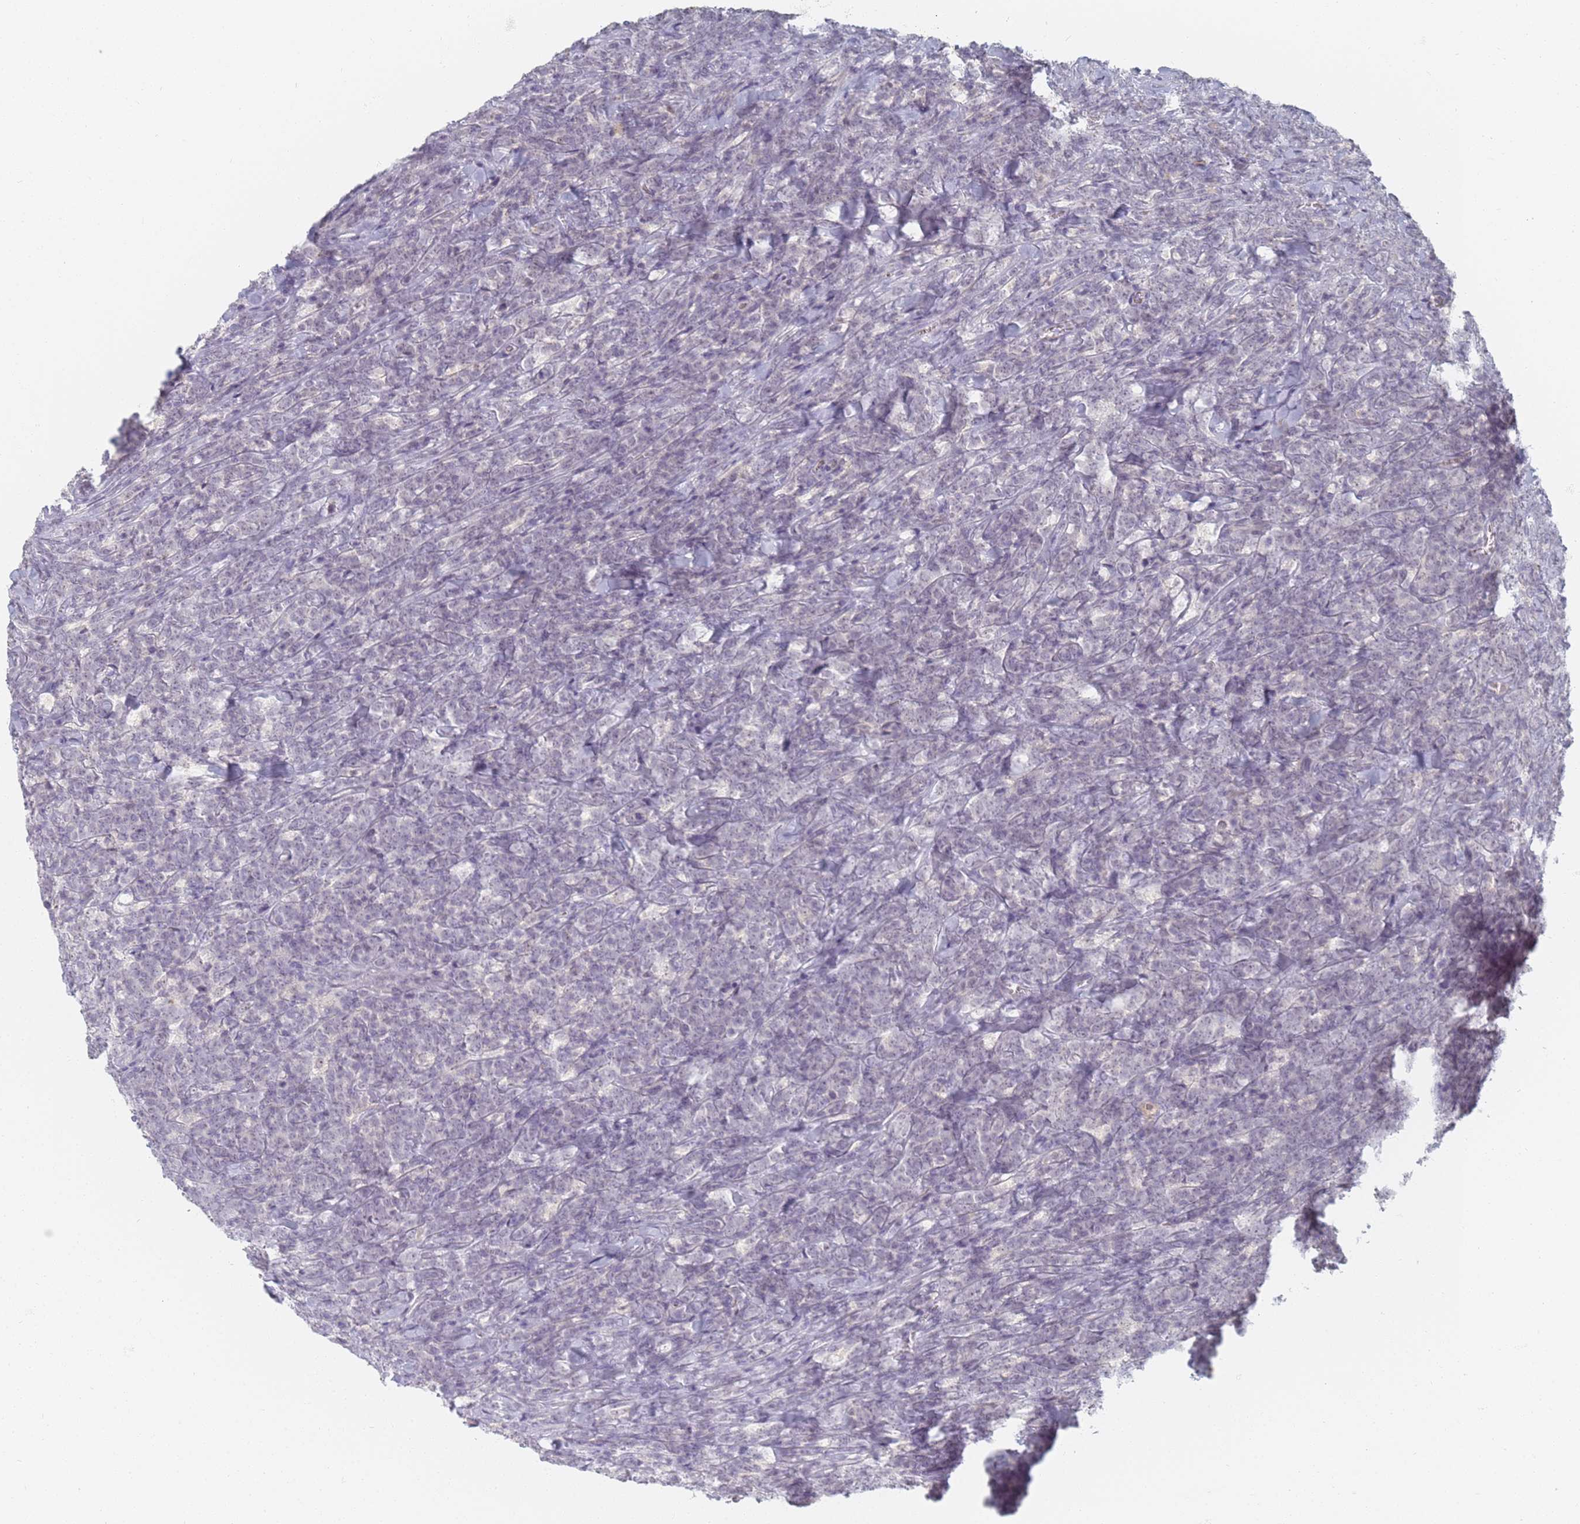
{"staining": {"intensity": "negative", "quantity": "none", "location": "none"}, "tissue": "lymphoma", "cell_type": "Tumor cells", "image_type": "cancer", "snomed": [{"axis": "morphology", "description": "Malignant lymphoma, non-Hodgkin's type, High grade"}, {"axis": "topography", "description": "Small intestine"}], "caption": "Tumor cells show no significant protein positivity in malignant lymphoma, non-Hodgkin's type (high-grade). Brightfield microscopy of IHC stained with DAB (brown) and hematoxylin (blue), captured at high magnification.", "gene": "SLC38A9", "patient": {"sex": "male", "age": 8}}